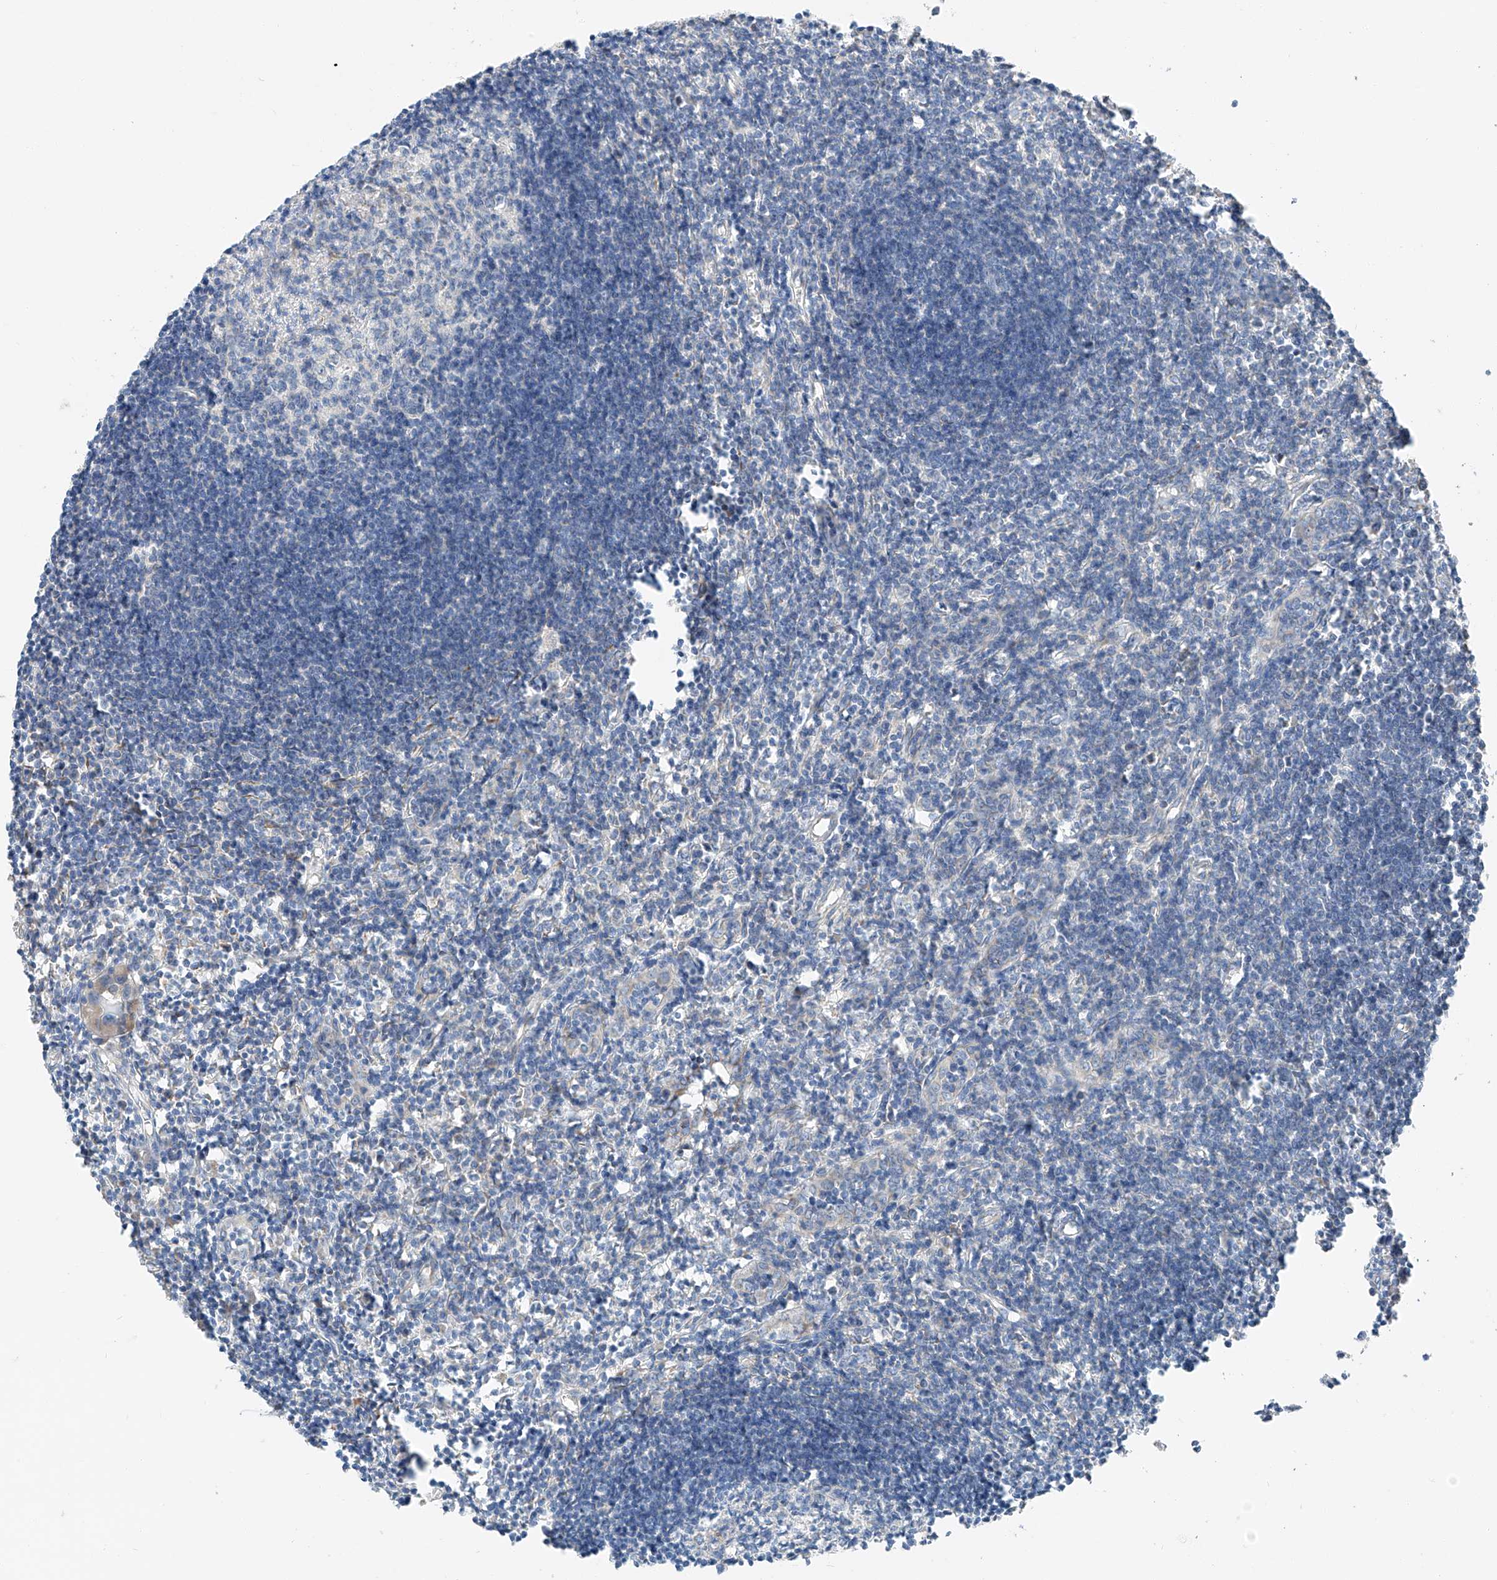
{"staining": {"intensity": "negative", "quantity": "none", "location": "none"}, "tissue": "lymph node", "cell_type": "Germinal center cells", "image_type": "normal", "snomed": [{"axis": "morphology", "description": "Normal tissue, NOS"}, {"axis": "morphology", "description": "Malignant melanoma, Metastatic site"}, {"axis": "topography", "description": "Lymph node"}], "caption": "The micrograph reveals no staining of germinal center cells in normal lymph node.", "gene": "RUSC1", "patient": {"sex": "male", "age": 41}}